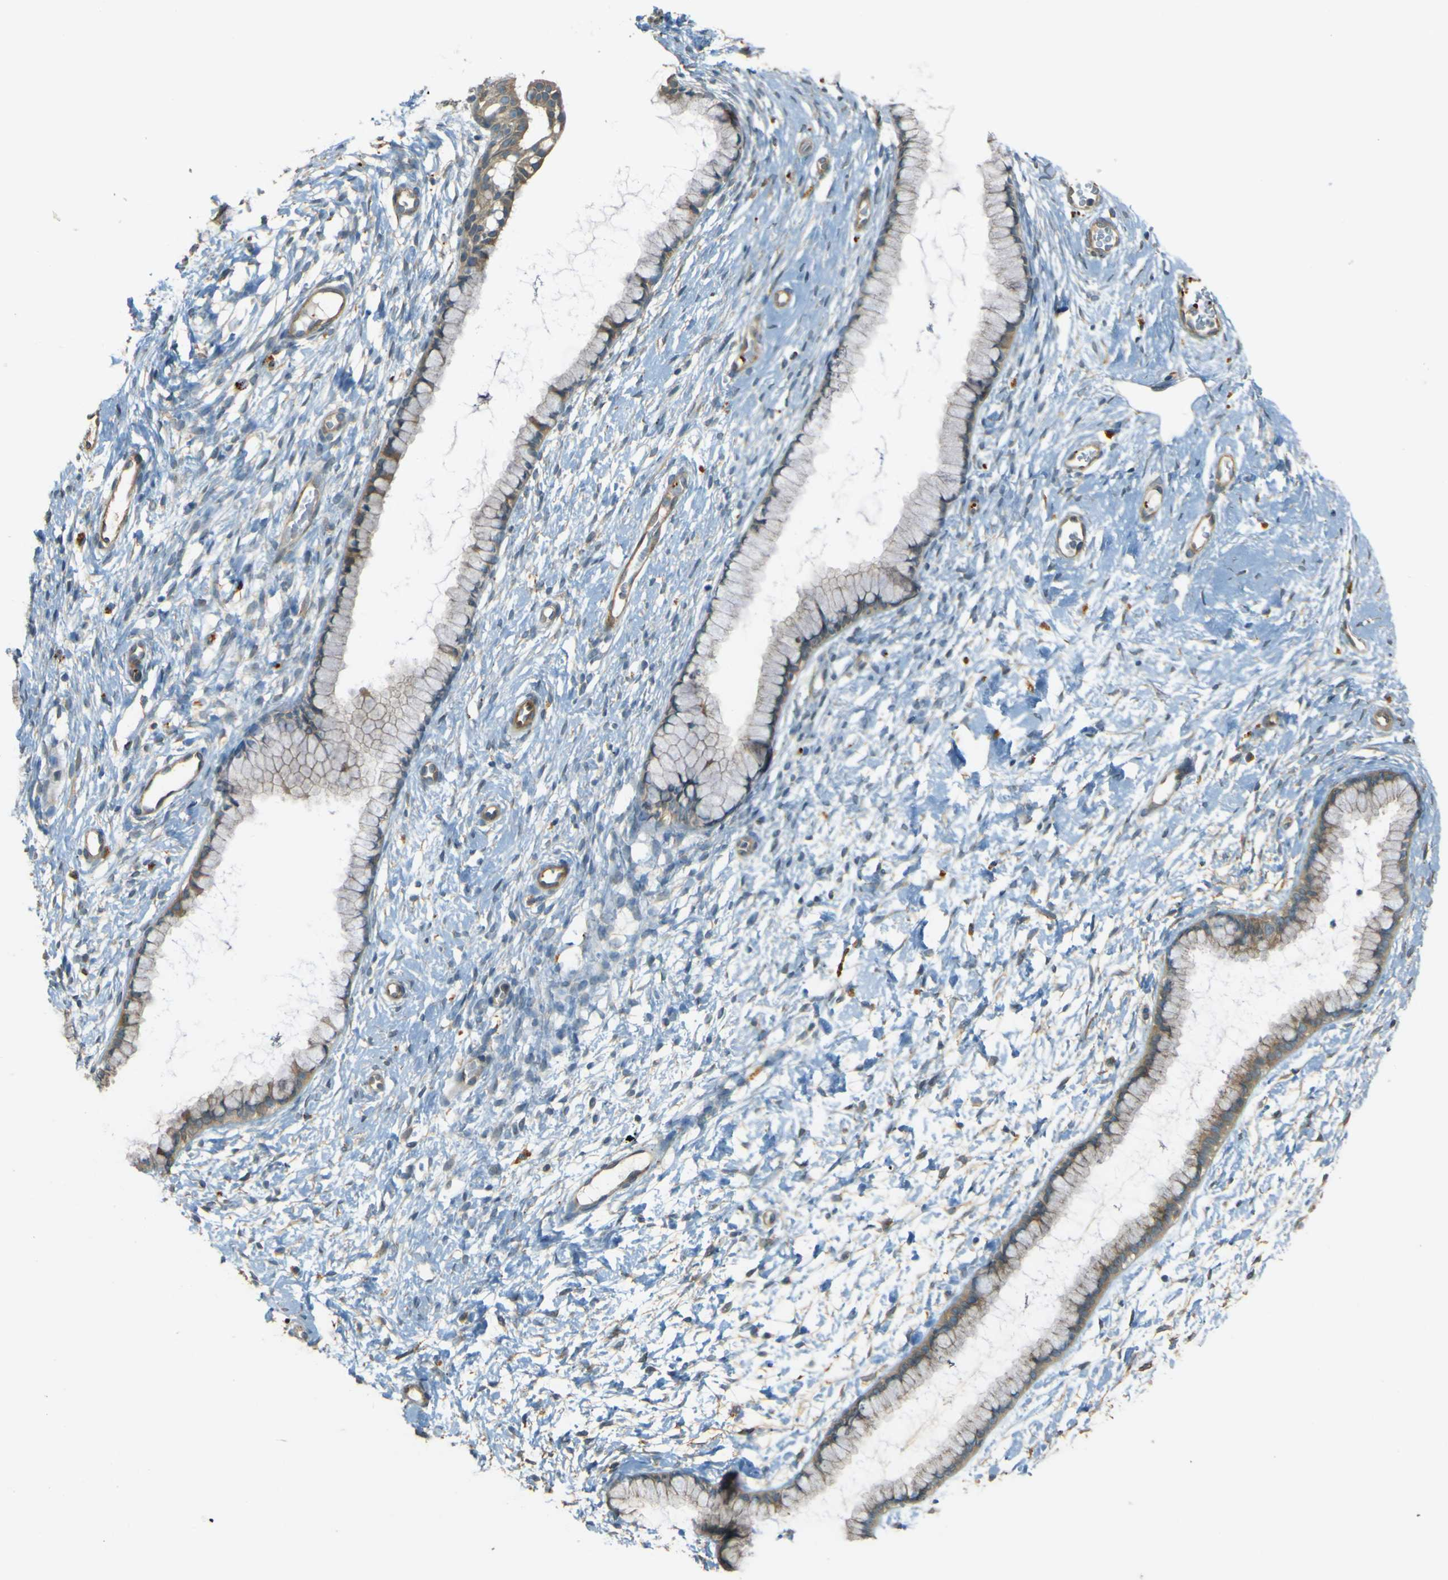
{"staining": {"intensity": "moderate", "quantity": "25%-75%", "location": "cytoplasmic/membranous"}, "tissue": "cervix", "cell_type": "Glandular cells", "image_type": "normal", "snomed": [{"axis": "morphology", "description": "Normal tissue, NOS"}, {"axis": "topography", "description": "Cervix"}], "caption": "The photomicrograph reveals staining of unremarkable cervix, revealing moderate cytoplasmic/membranous protein positivity (brown color) within glandular cells.", "gene": "NEXN", "patient": {"sex": "female", "age": 65}}